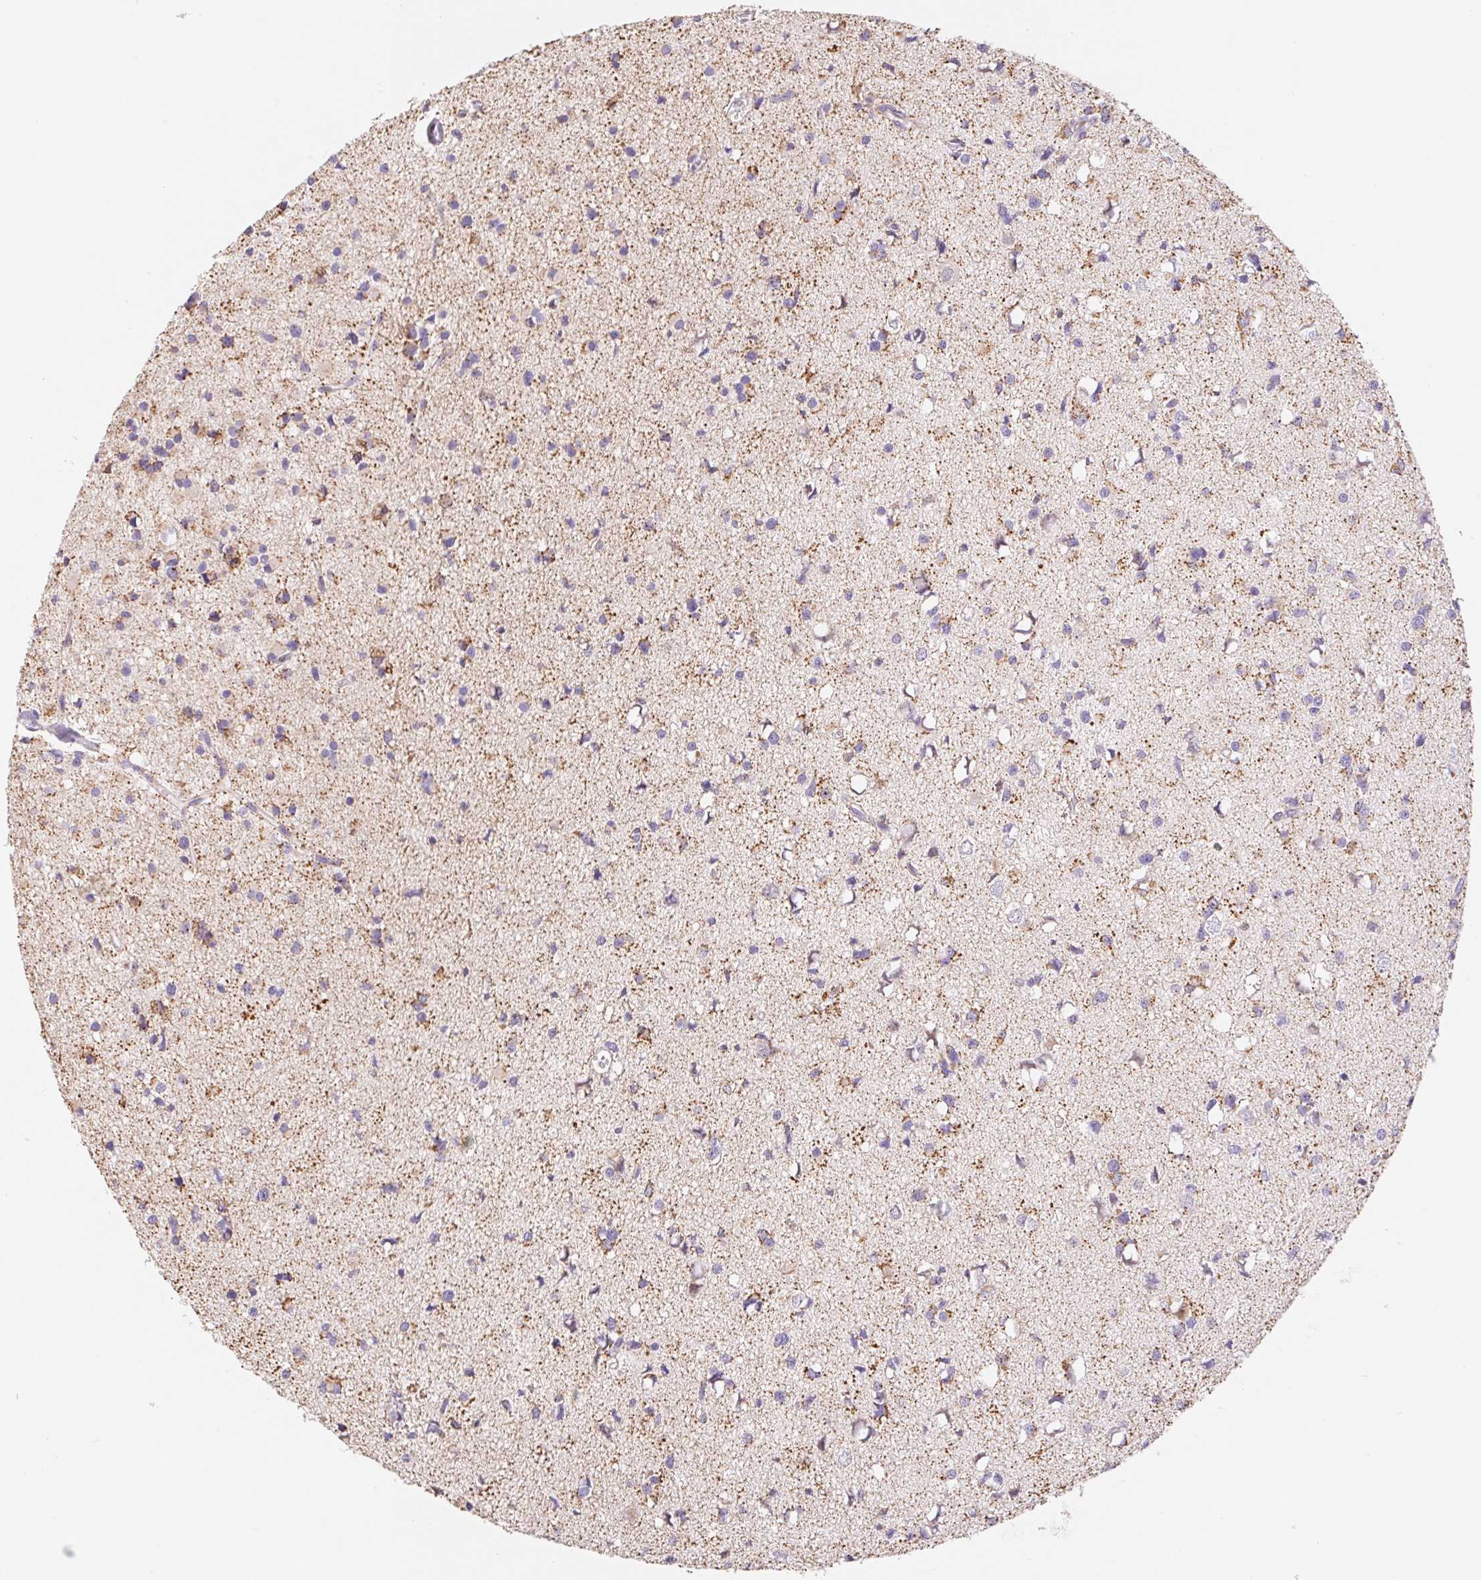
{"staining": {"intensity": "moderate", "quantity": "<25%", "location": "cytoplasmic/membranous"}, "tissue": "glioma", "cell_type": "Tumor cells", "image_type": "cancer", "snomed": [{"axis": "morphology", "description": "Glioma, malignant, High grade"}, {"axis": "topography", "description": "Brain"}], "caption": "Human glioma stained for a protein (brown) reveals moderate cytoplasmic/membranous positive expression in about <25% of tumor cells.", "gene": "FKBP6", "patient": {"sex": "male", "age": 54}}